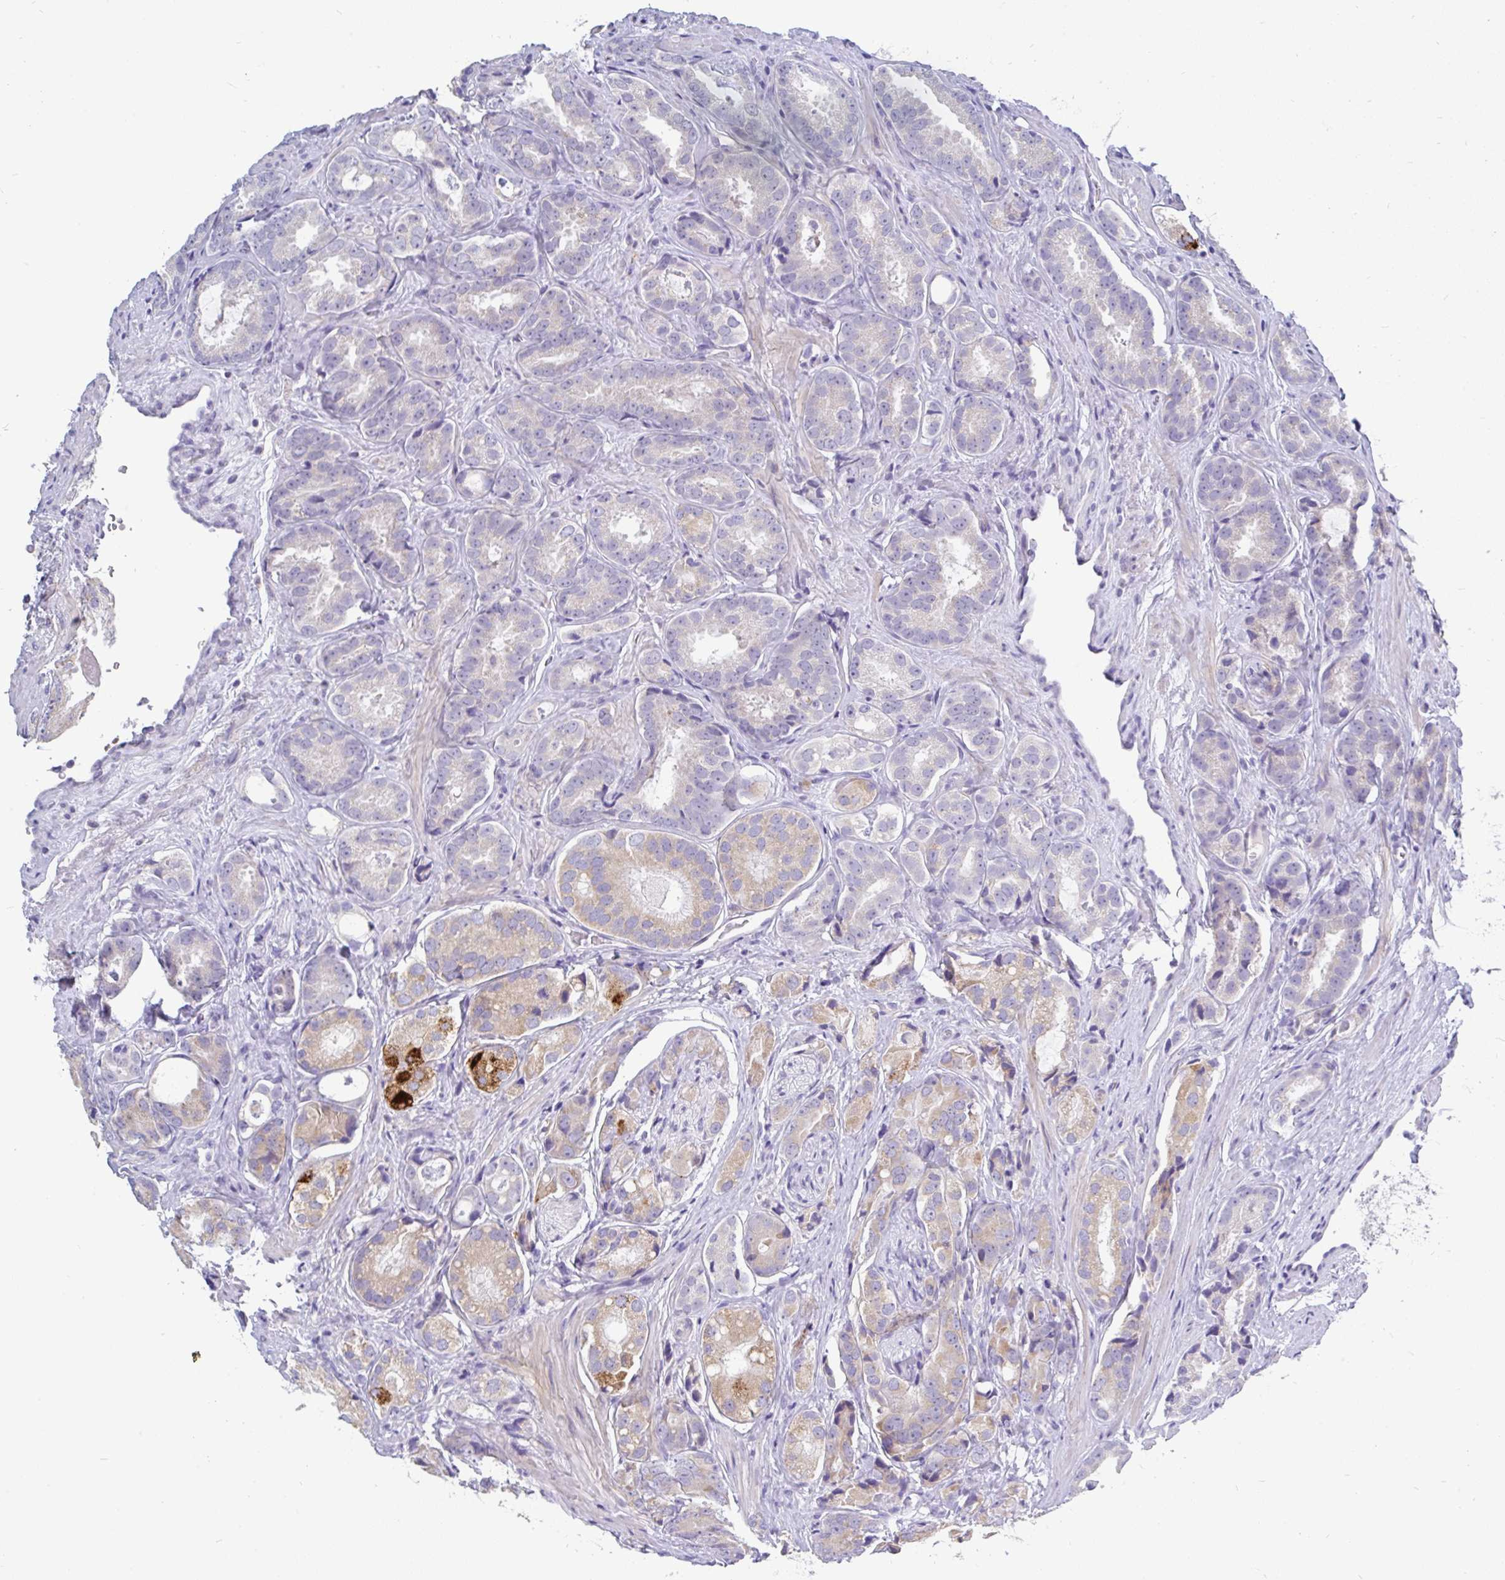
{"staining": {"intensity": "moderate", "quantity": "<25%", "location": "cytoplasmic/membranous"}, "tissue": "prostate cancer", "cell_type": "Tumor cells", "image_type": "cancer", "snomed": [{"axis": "morphology", "description": "Adenocarcinoma, High grade"}, {"axis": "topography", "description": "Prostate"}], "caption": "Brown immunohistochemical staining in adenocarcinoma (high-grade) (prostate) displays moderate cytoplasmic/membranous positivity in about <25% of tumor cells.", "gene": "INTS5", "patient": {"sex": "male", "age": 71}}